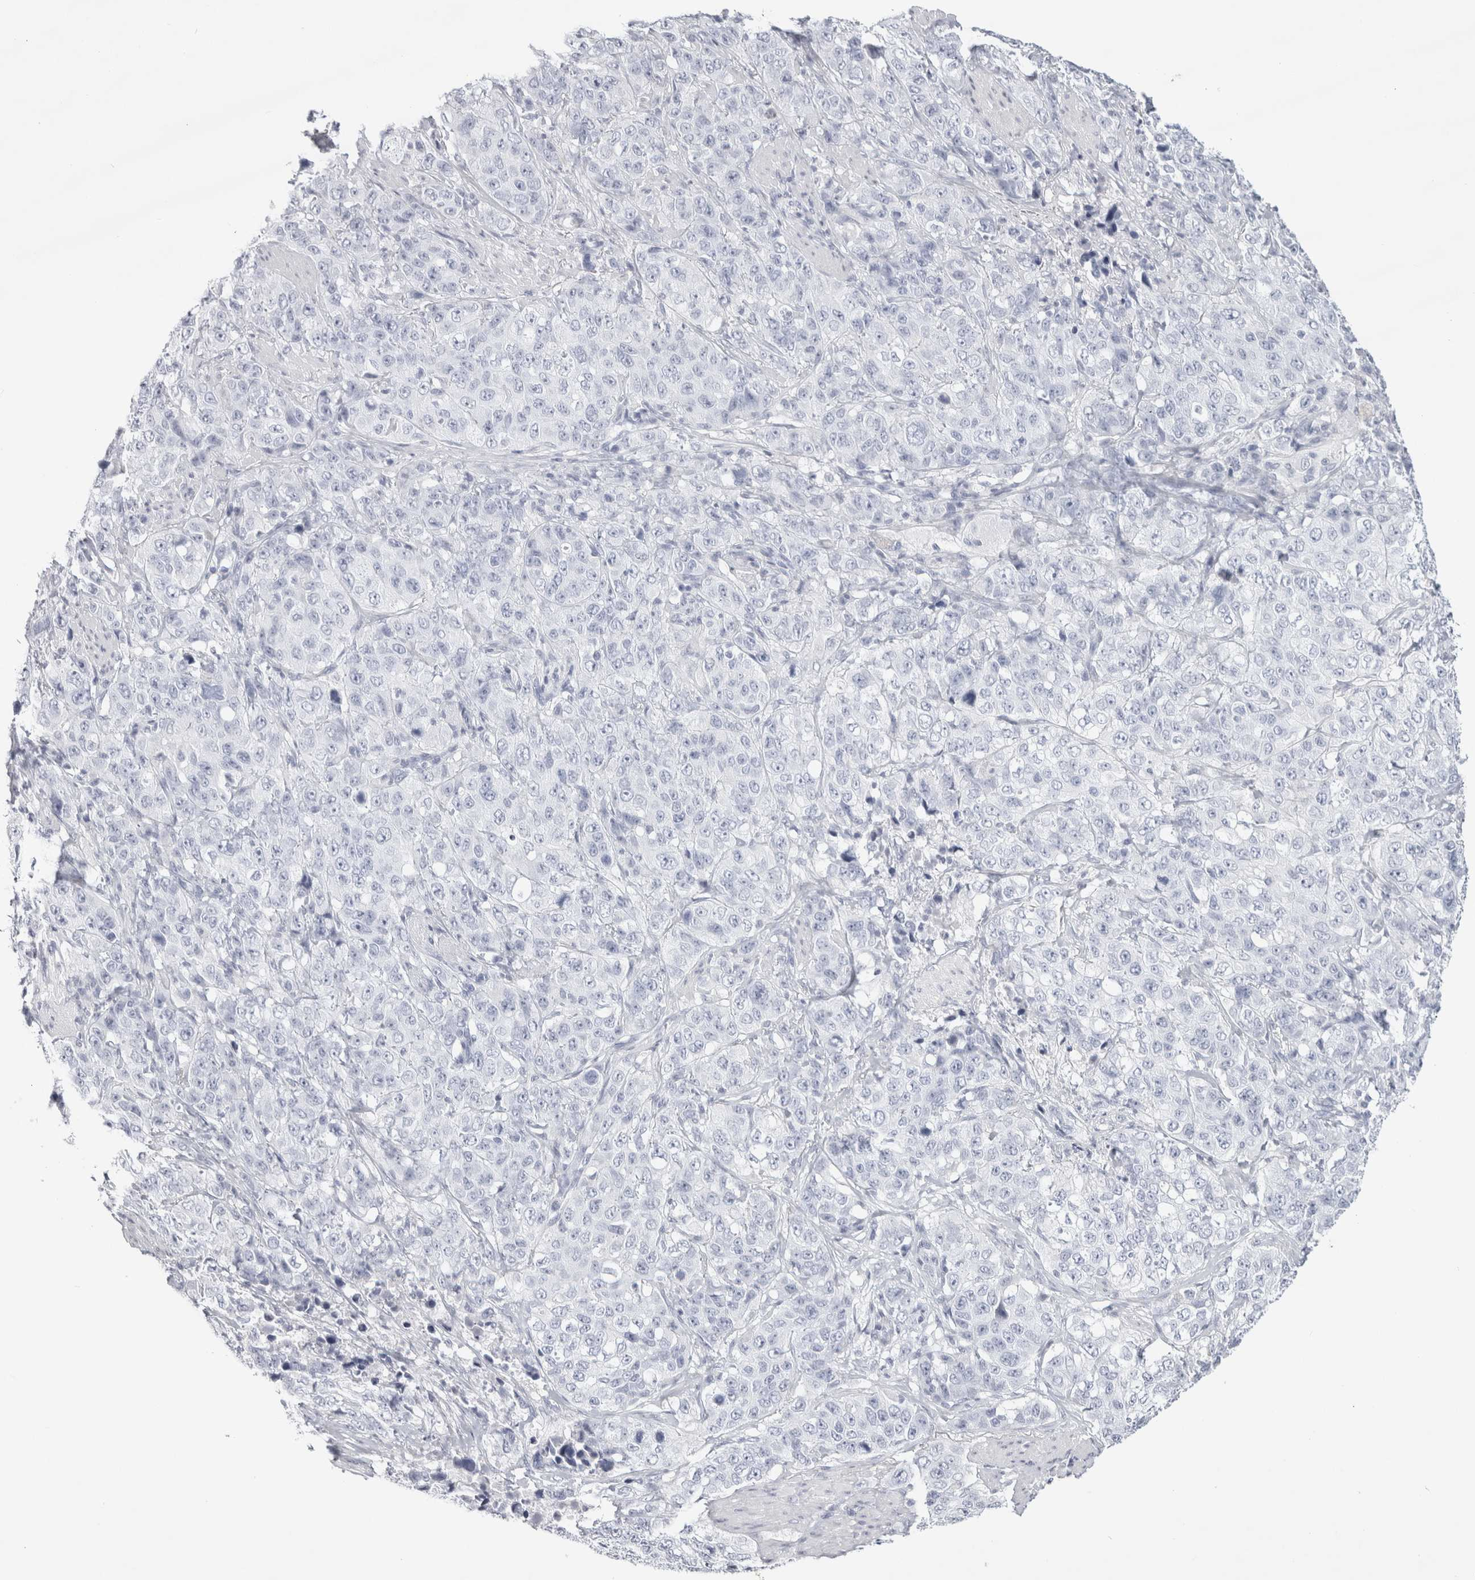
{"staining": {"intensity": "negative", "quantity": "none", "location": "none"}, "tissue": "stomach cancer", "cell_type": "Tumor cells", "image_type": "cancer", "snomed": [{"axis": "morphology", "description": "Adenocarcinoma, NOS"}, {"axis": "topography", "description": "Stomach"}], "caption": "Tumor cells show no significant protein expression in stomach cancer.", "gene": "GARIN1A", "patient": {"sex": "male", "age": 48}}